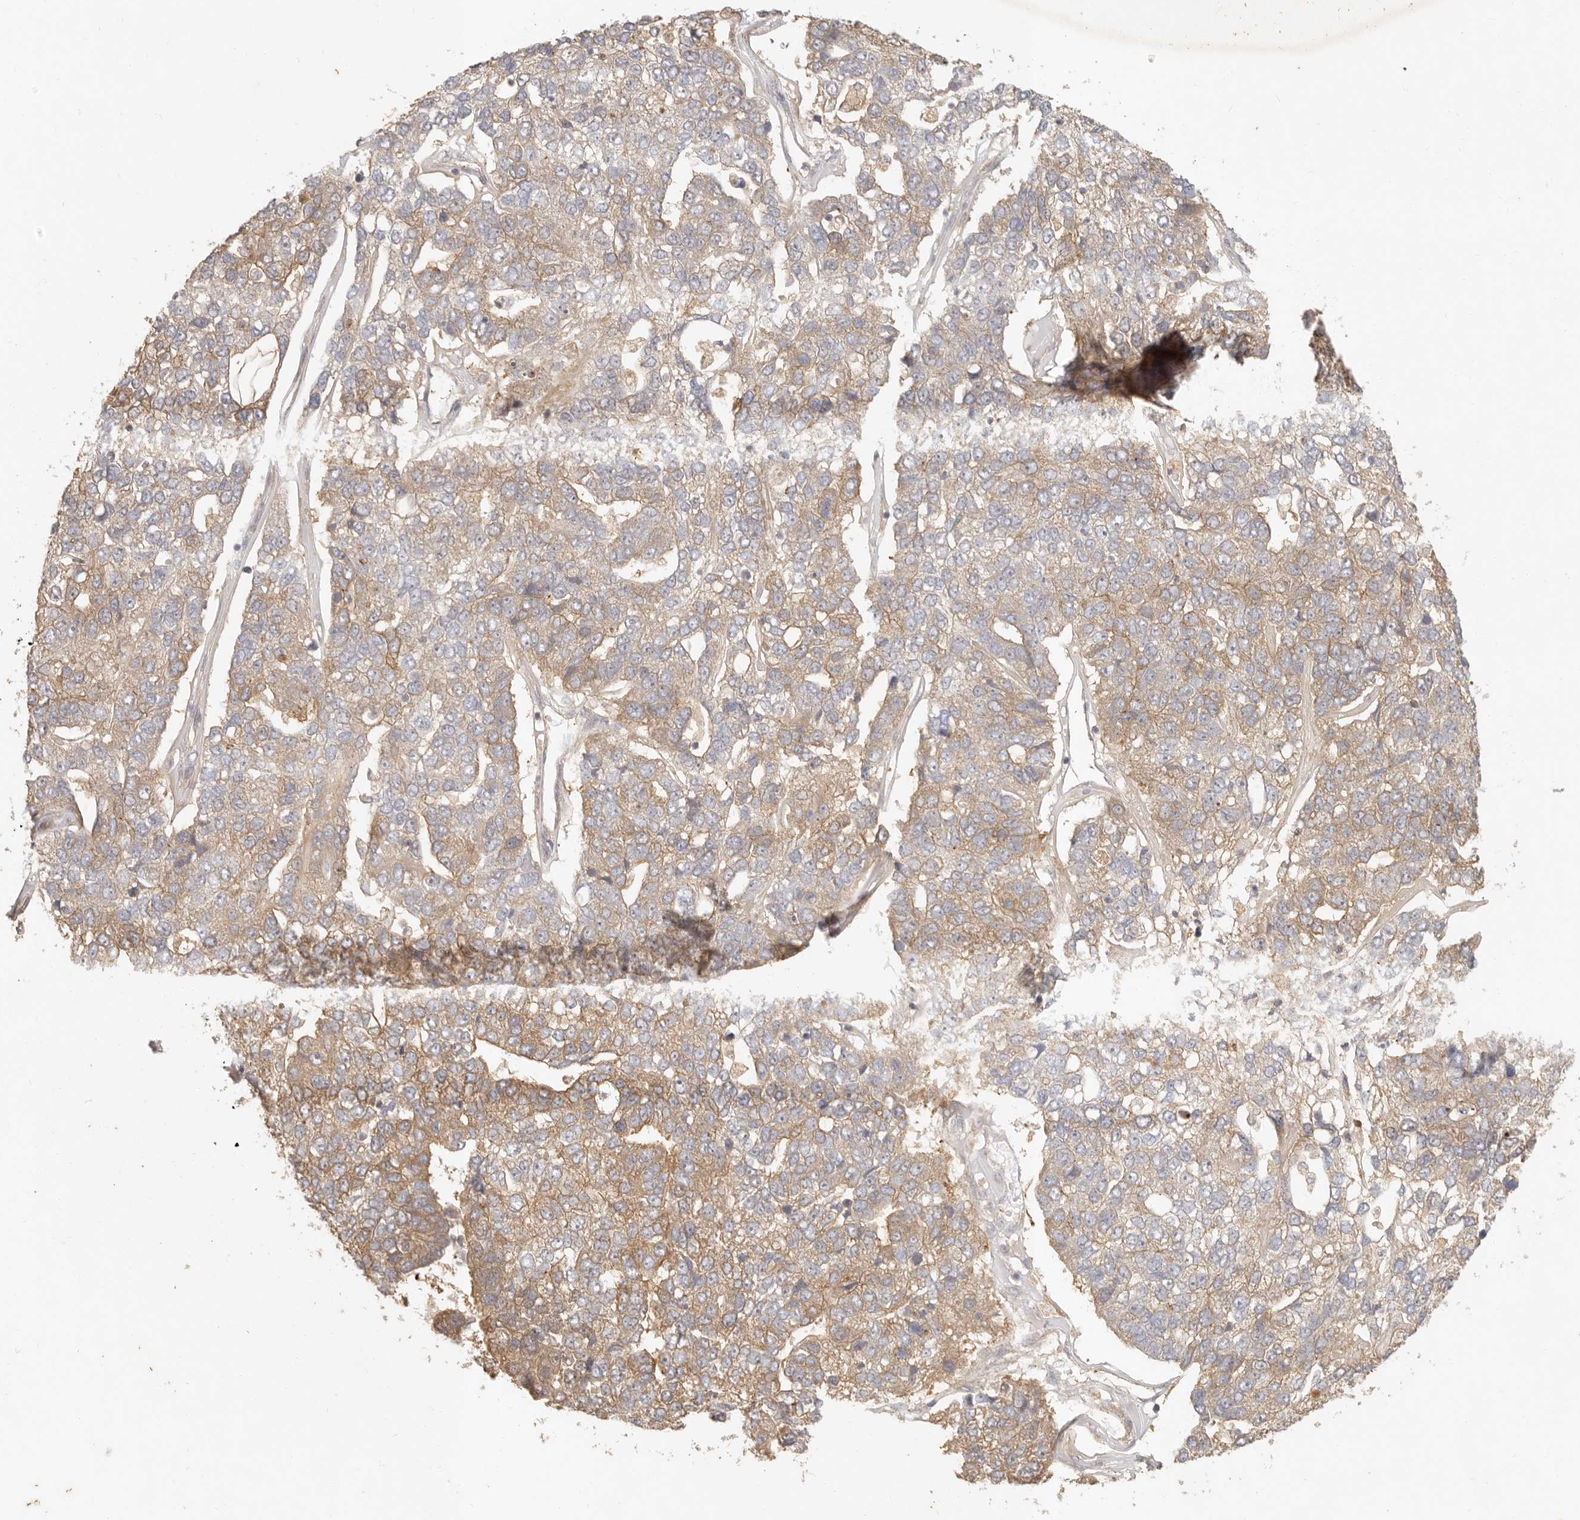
{"staining": {"intensity": "moderate", "quantity": "25%-75%", "location": "cytoplasmic/membranous"}, "tissue": "pancreatic cancer", "cell_type": "Tumor cells", "image_type": "cancer", "snomed": [{"axis": "morphology", "description": "Adenocarcinoma, NOS"}, {"axis": "topography", "description": "Pancreas"}], "caption": "Pancreatic cancer stained with DAB immunohistochemistry (IHC) displays medium levels of moderate cytoplasmic/membranous staining in about 25%-75% of tumor cells.", "gene": "VIPR1", "patient": {"sex": "female", "age": 61}}